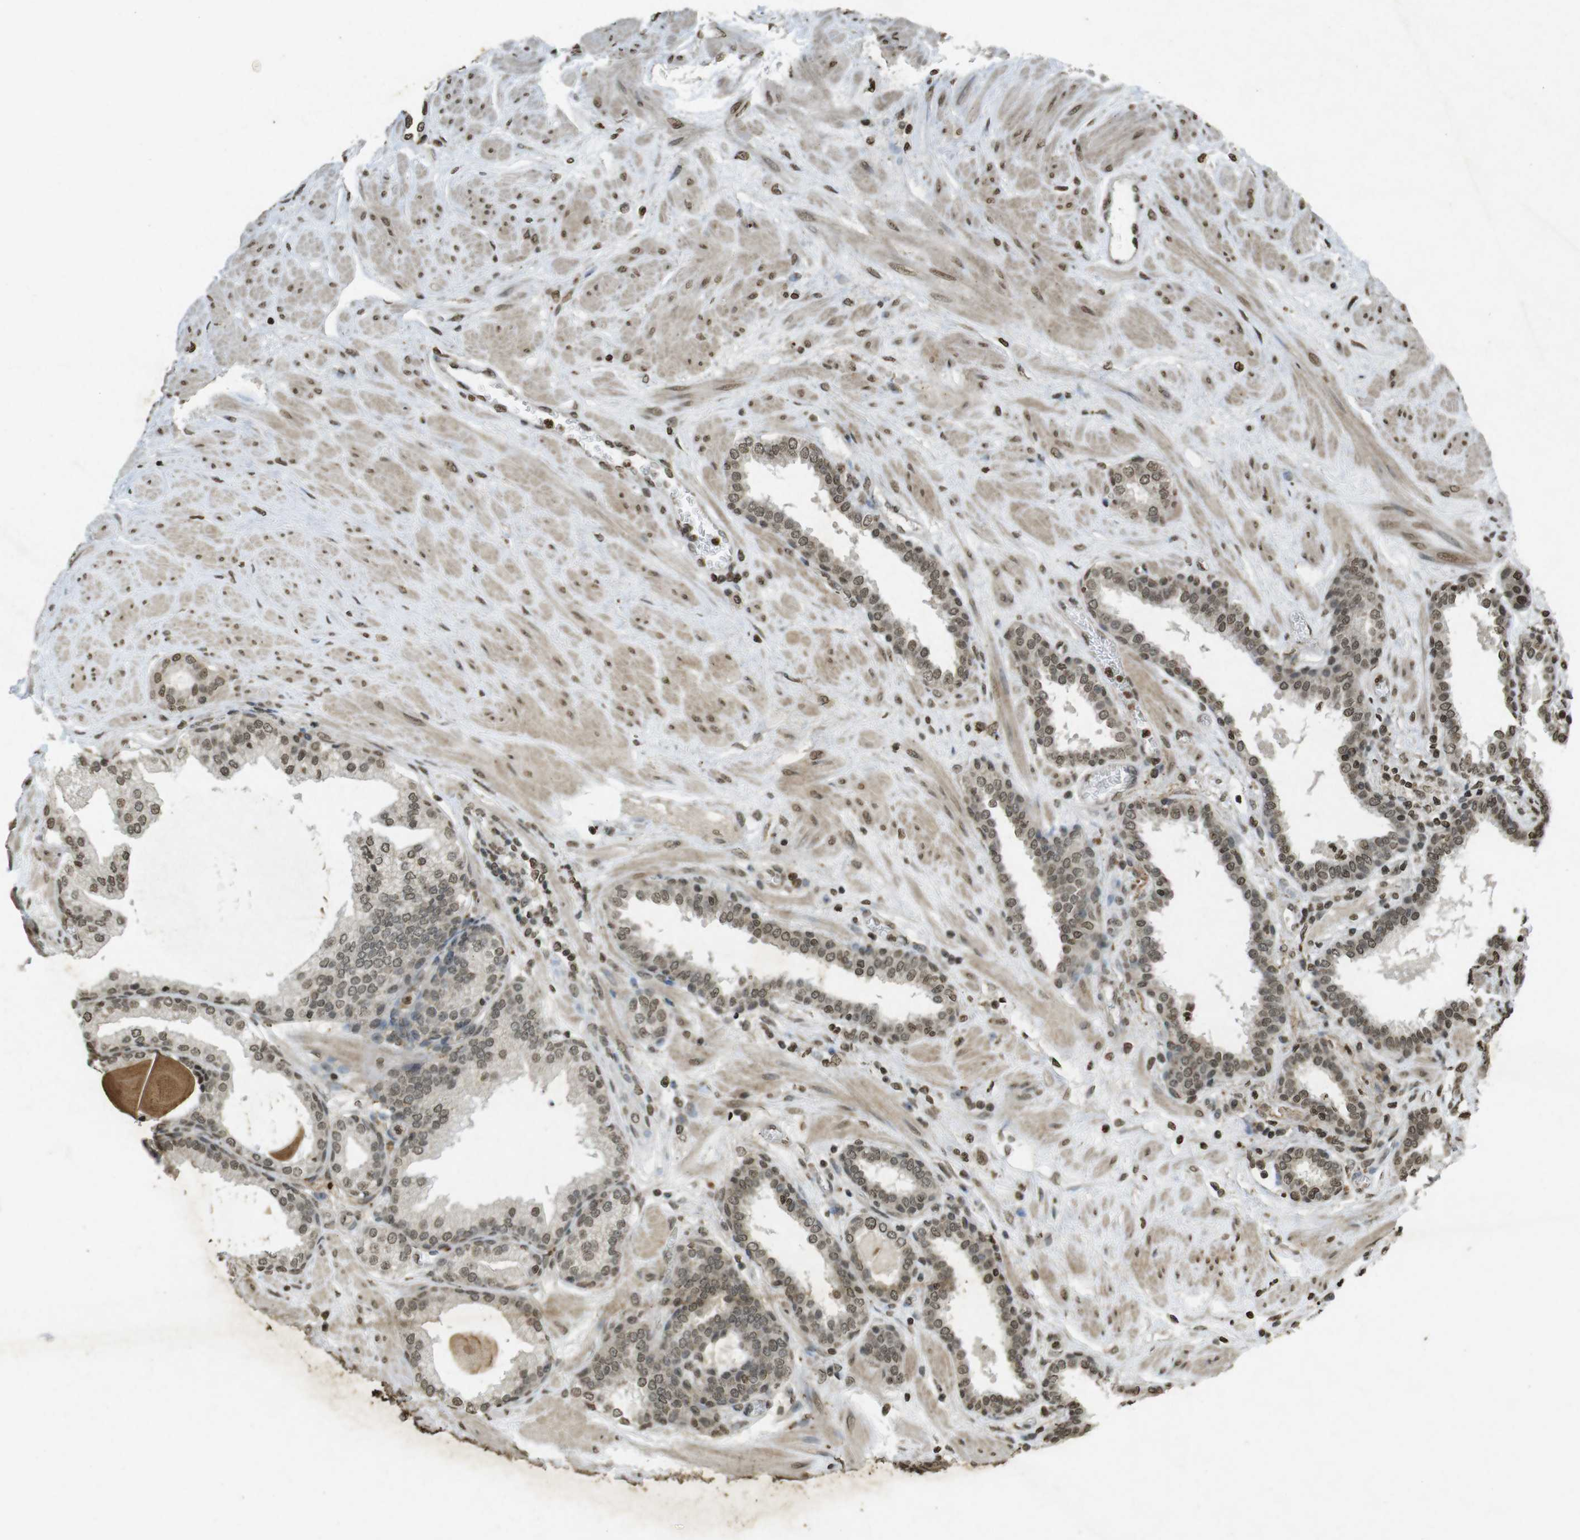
{"staining": {"intensity": "moderate", "quantity": ">75%", "location": "nuclear"}, "tissue": "prostate", "cell_type": "Glandular cells", "image_type": "normal", "snomed": [{"axis": "morphology", "description": "Normal tissue, NOS"}, {"axis": "topography", "description": "Prostate"}], "caption": "Protein expression analysis of benign human prostate reveals moderate nuclear positivity in about >75% of glandular cells.", "gene": "ORC4", "patient": {"sex": "male", "age": 51}}